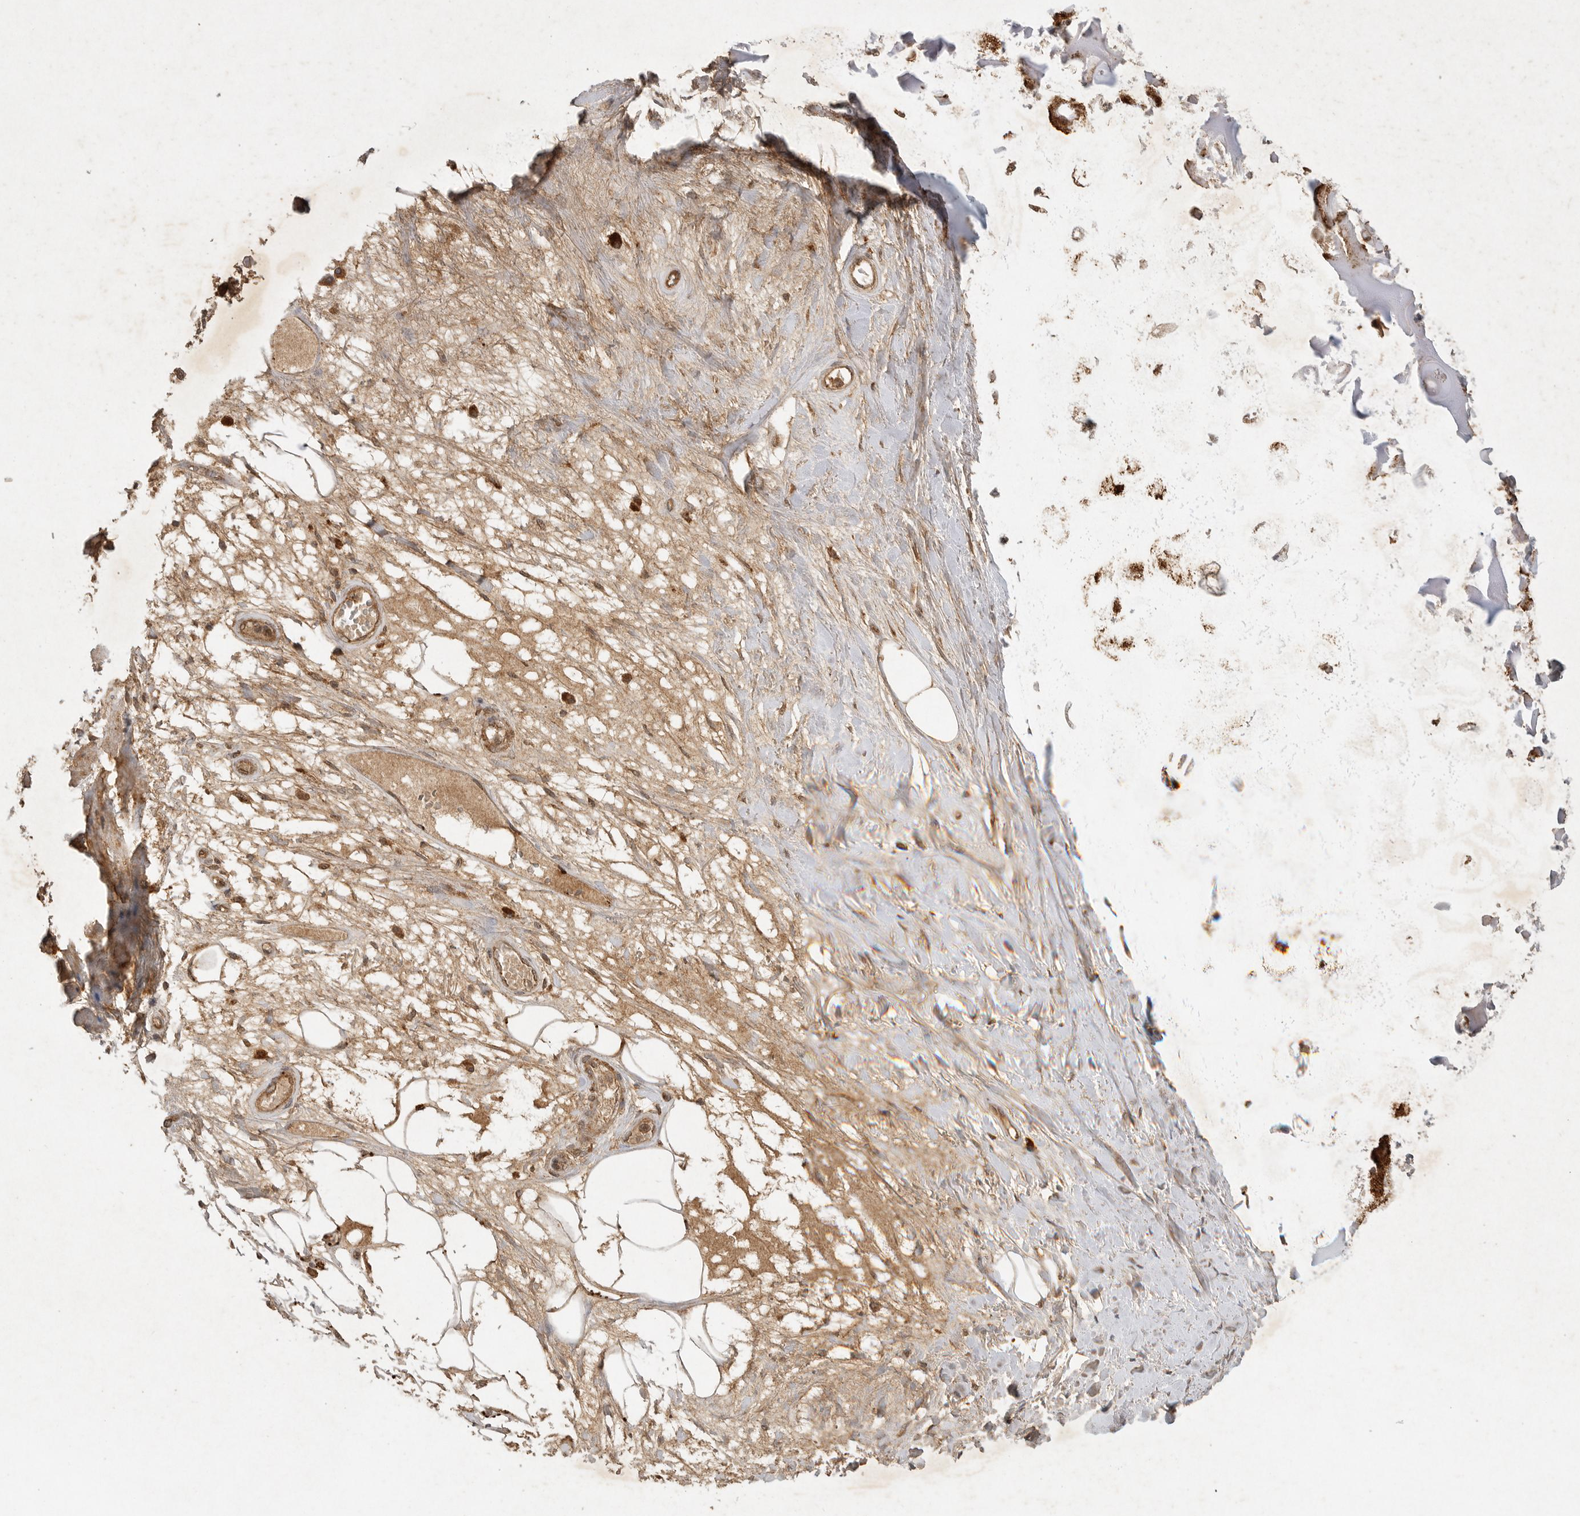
{"staining": {"intensity": "moderate", "quantity": ">75%", "location": "cytoplasmic/membranous,nuclear"}, "tissue": "adipose tissue", "cell_type": "Adipocytes", "image_type": "normal", "snomed": [{"axis": "morphology", "description": "Normal tissue, NOS"}, {"axis": "topography", "description": "Bronchus"}], "caption": "Immunohistochemical staining of normal adipose tissue displays moderate cytoplasmic/membranous,nuclear protein staining in about >75% of adipocytes.", "gene": "ICOSLG", "patient": {"sex": "male", "age": 66}}